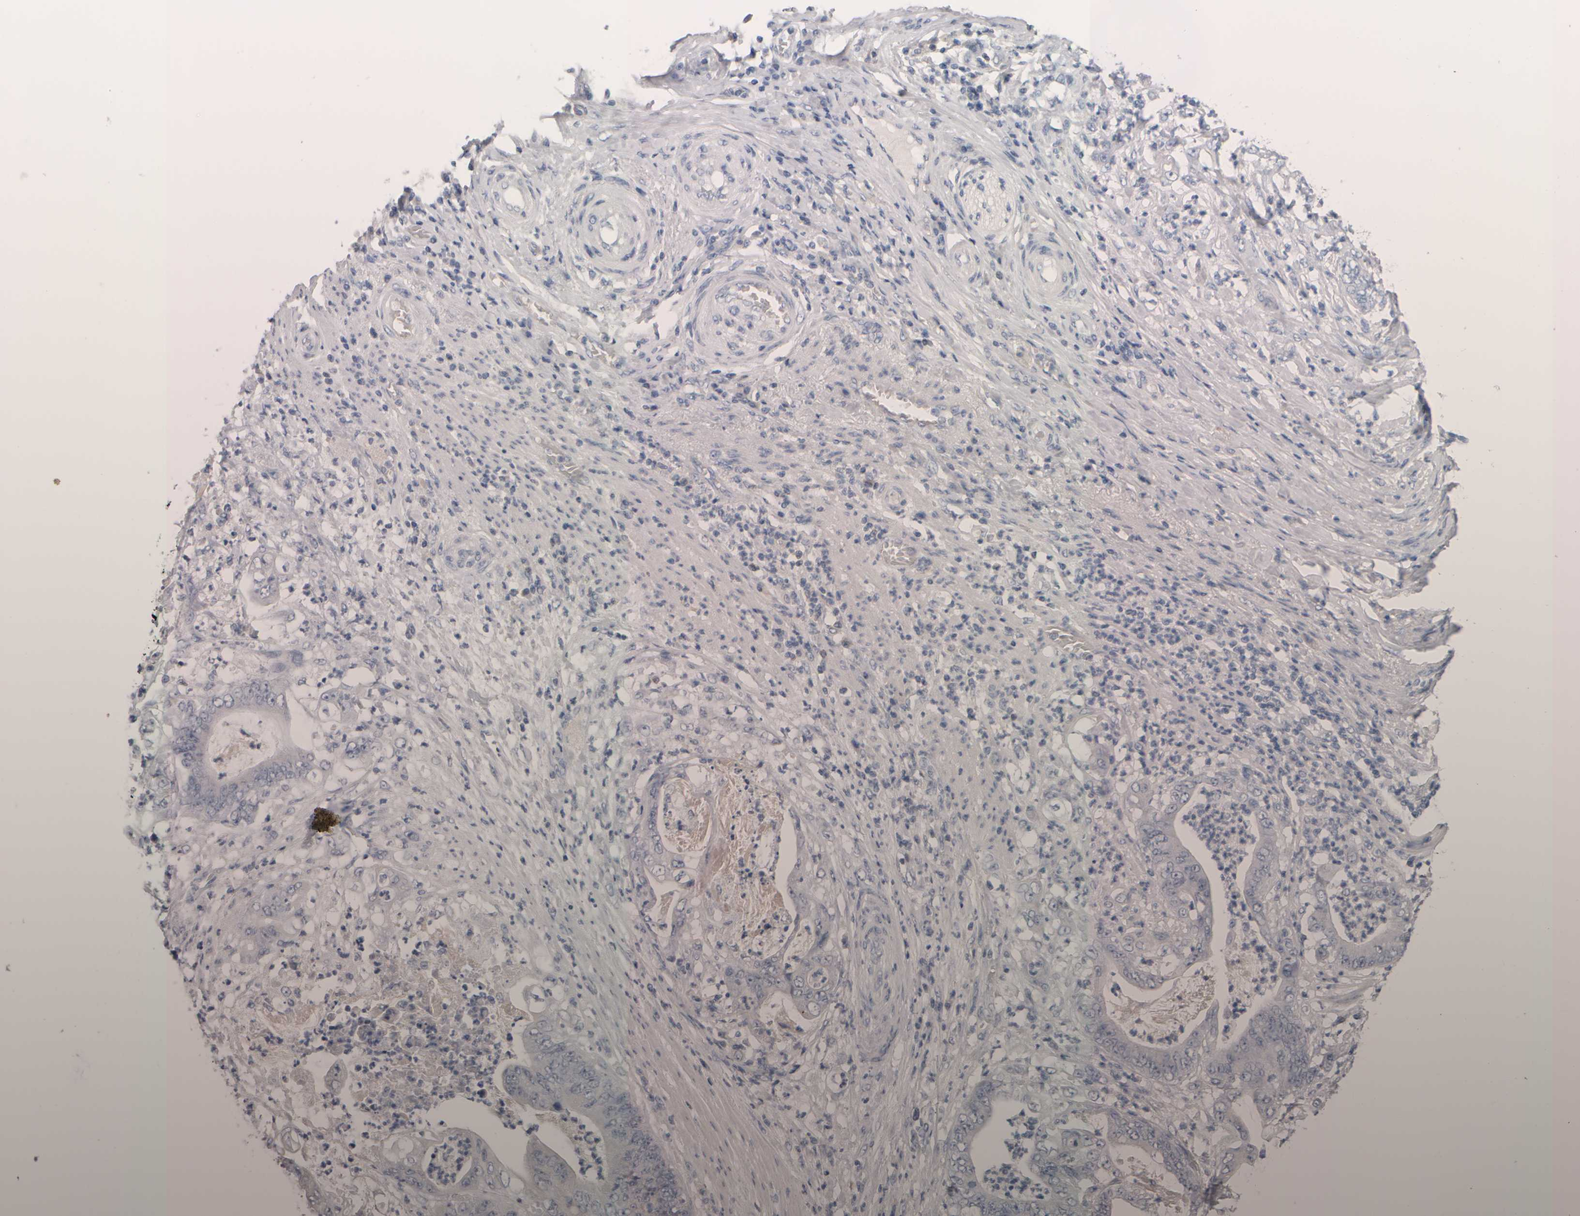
{"staining": {"intensity": "negative", "quantity": "none", "location": "none"}, "tissue": "stomach cancer", "cell_type": "Tumor cells", "image_type": "cancer", "snomed": [{"axis": "morphology", "description": "Adenocarcinoma, NOS"}, {"axis": "topography", "description": "Stomach"}], "caption": "The immunohistochemistry (IHC) photomicrograph has no significant staining in tumor cells of stomach cancer (adenocarcinoma) tissue.", "gene": "EPHX2", "patient": {"sex": "female", "age": 73}}